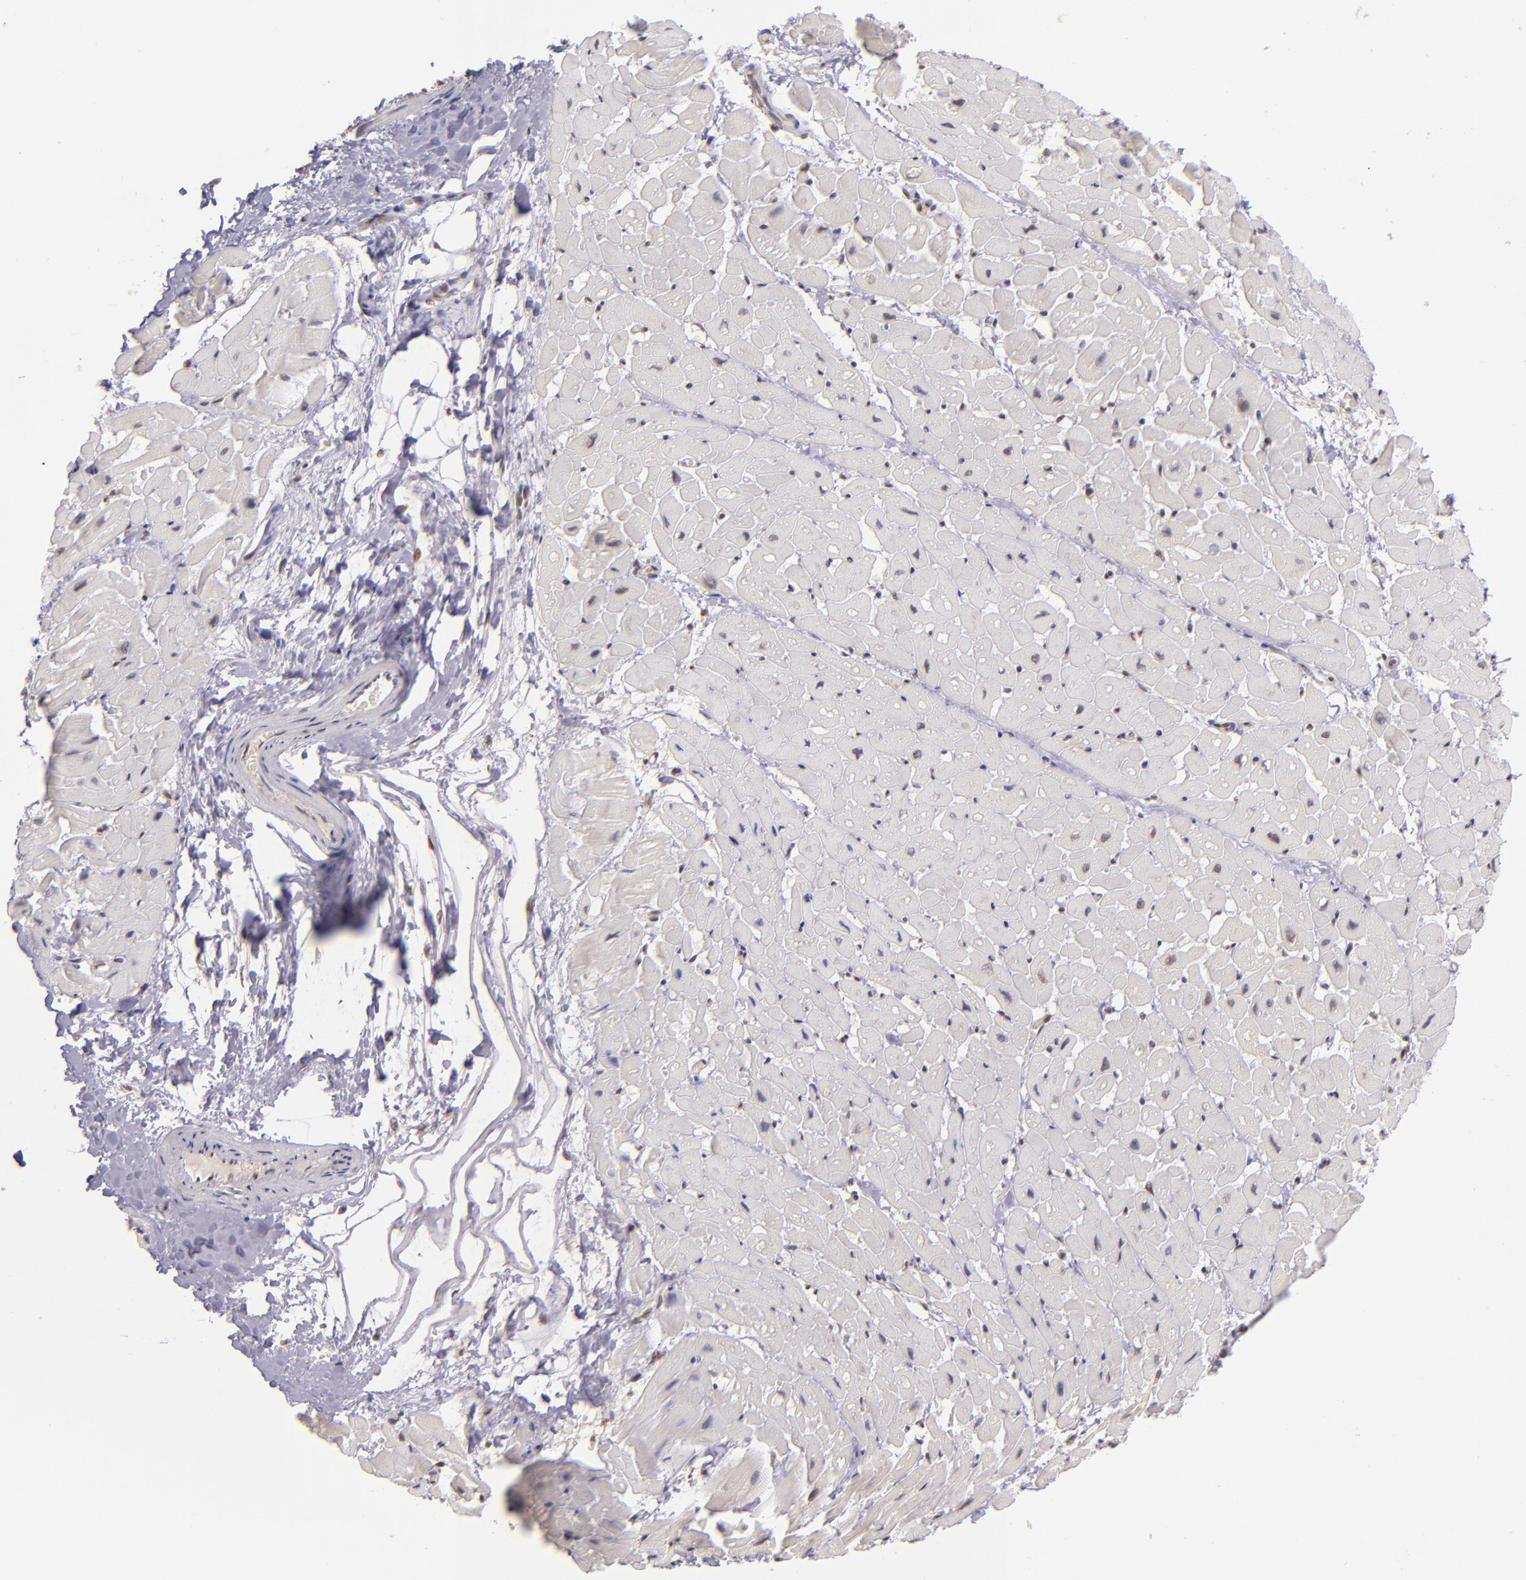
{"staining": {"intensity": "moderate", "quantity": "<25%", "location": "nuclear"}, "tissue": "heart muscle", "cell_type": "Cardiomyocytes", "image_type": "normal", "snomed": [{"axis": "morphology", "description": "Normal tissue, NOS"}, {"axis": "topography", "description": "Heart"}], "caption": "This photomicrograph exhibits immunohistochemistry (IHC) staining of normal human heart muscle, with low moderate nuclear staining in approximately <25% of cardiomyocytes.", "gene": "ZNF148", "patient": {"sex": "male", "age": 45}}